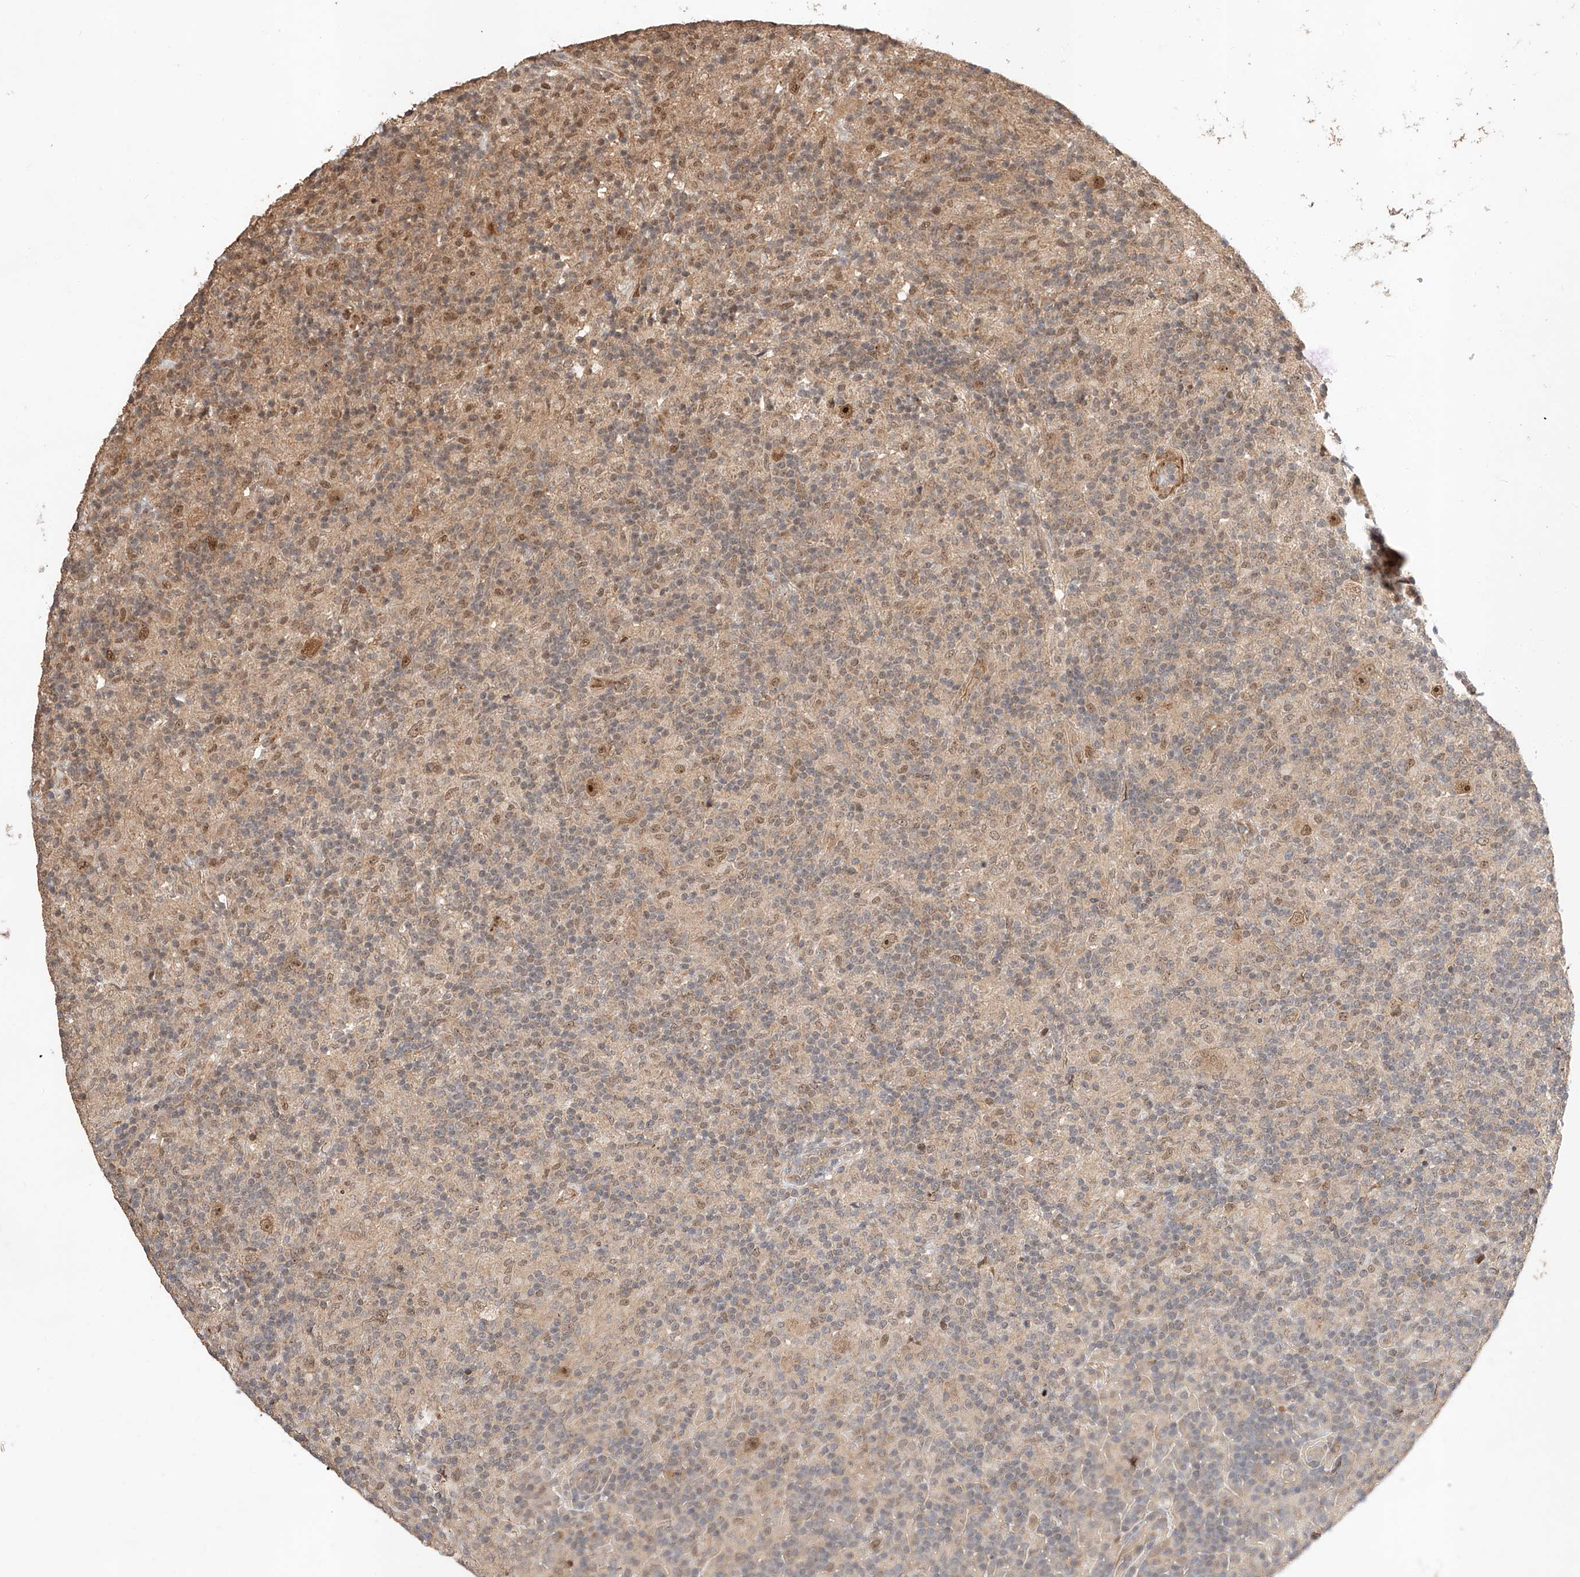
{"staining": {"intensity": "strong", "quantity": "25%-75%", "location": "nuclear"}, "tissue": "lymphoma", "cell_type": "Tumor cells", "image_type": "cancer", "snomed": [{"axis": "morphology", "description": "Hodgkin's disease, NOS"}, {"axis": "topography", "description": "Lymph node"}], "caption": "Hodgkin's disease was stained to show a protein in brown. There is high levels of strong nuclear staining in approximately 25%-75% of tumor cells. (IHC, brightfield microscopy, high magnification).", "gene": "RAB23", "patient": {"sex": "male", "age": 70}}